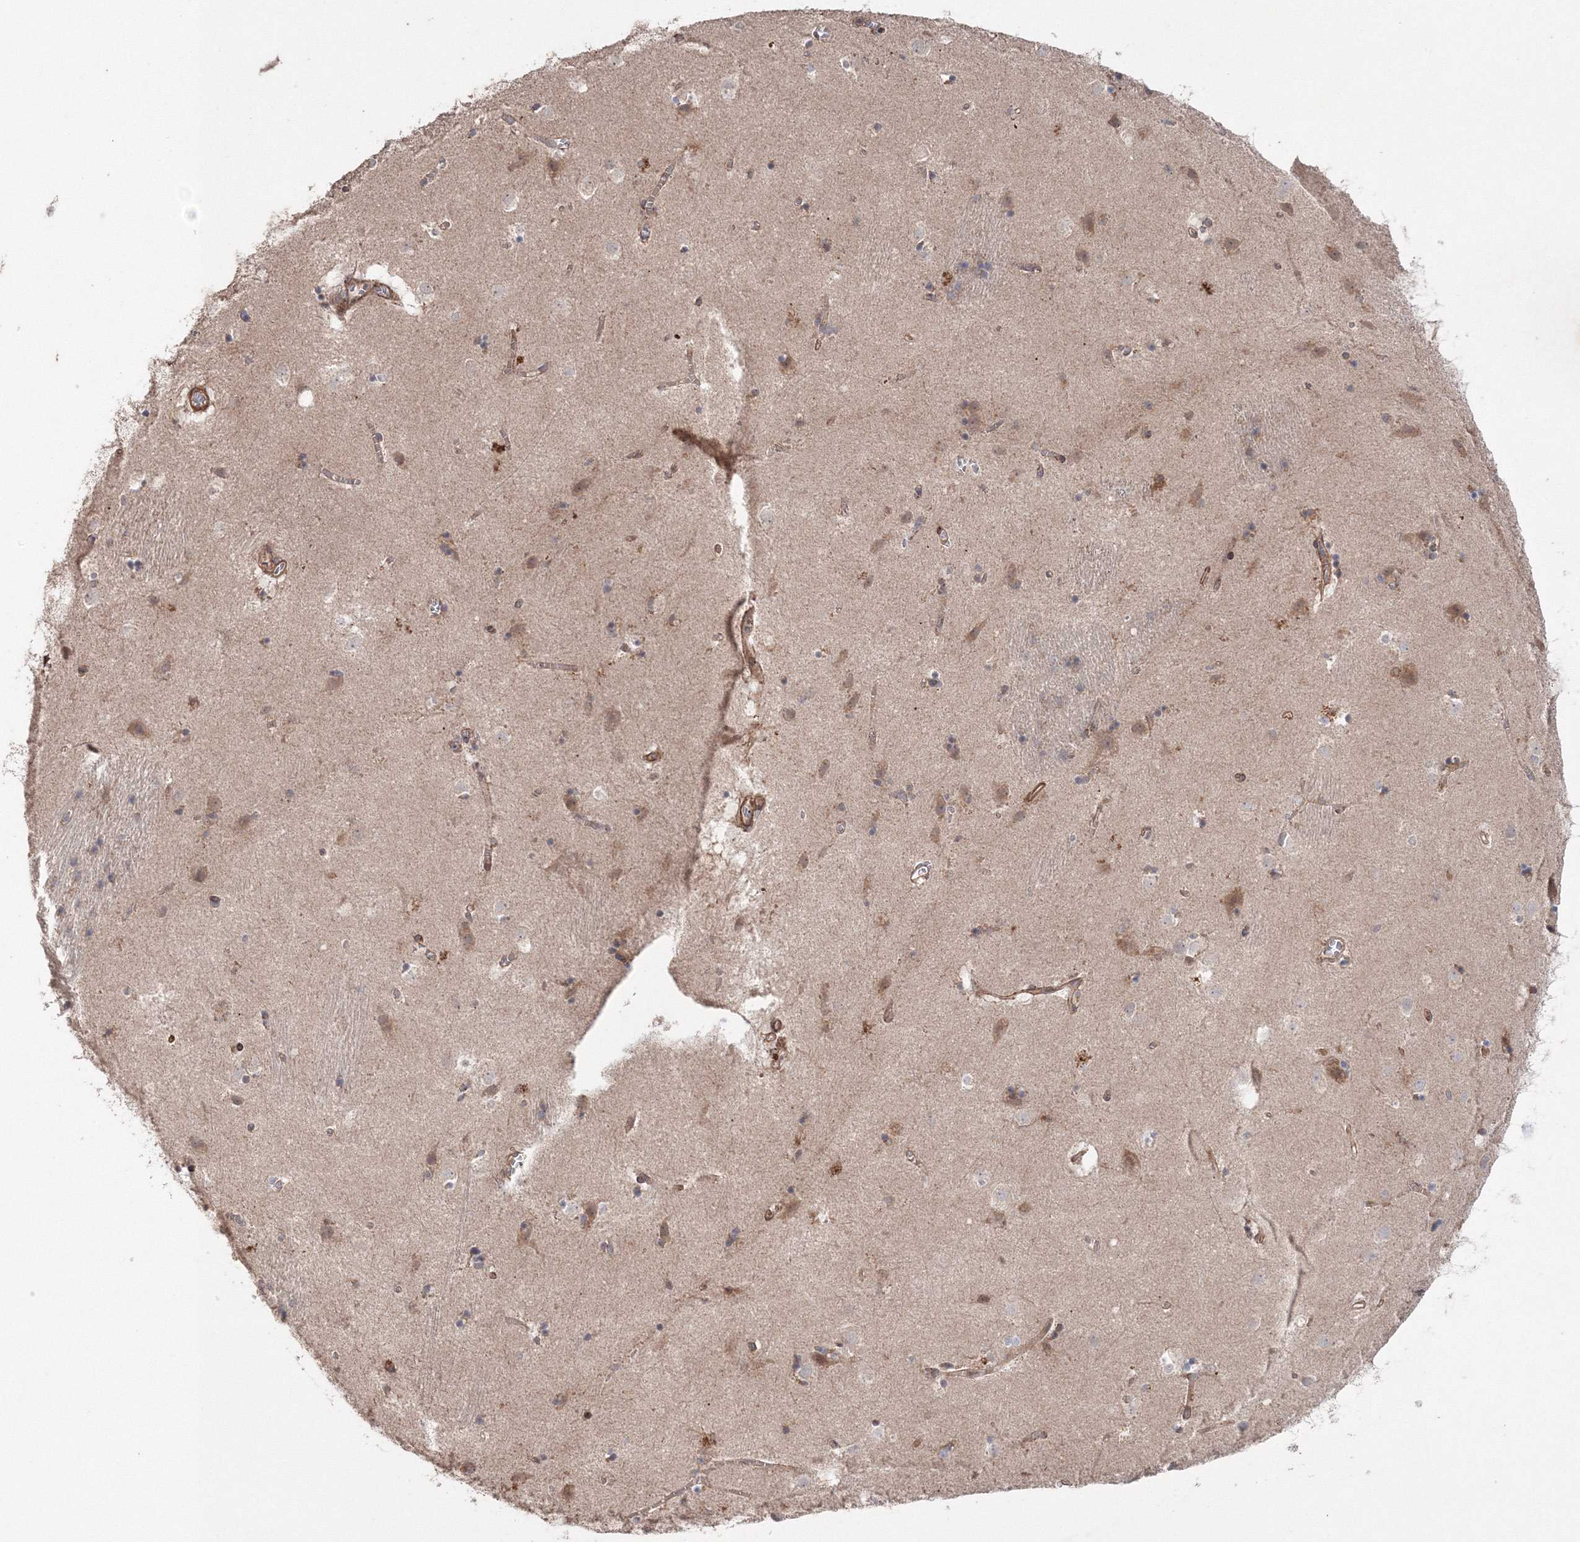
{"staining": {"intensity": "weak", "quantity": "25%-75%", "location": "cytoplasmic/membranous"}, "tissue": "caudate", "cell_type": "Glial cells", "image_type": "normal", "snomed": [{"axis": "morphology", "description": "Normal tissue, NOS"}, {"axis": "topography", "description": "Lateral ventricle wall"}], "caption": "Immunohistochemical staining of unremarkable human caudate demonstrates weak cytoplasmic/membranous protein expression in about 25%-75% of glial cells.", "gene": "NOA1", "patient": {"sex": "male", "age": 70}}